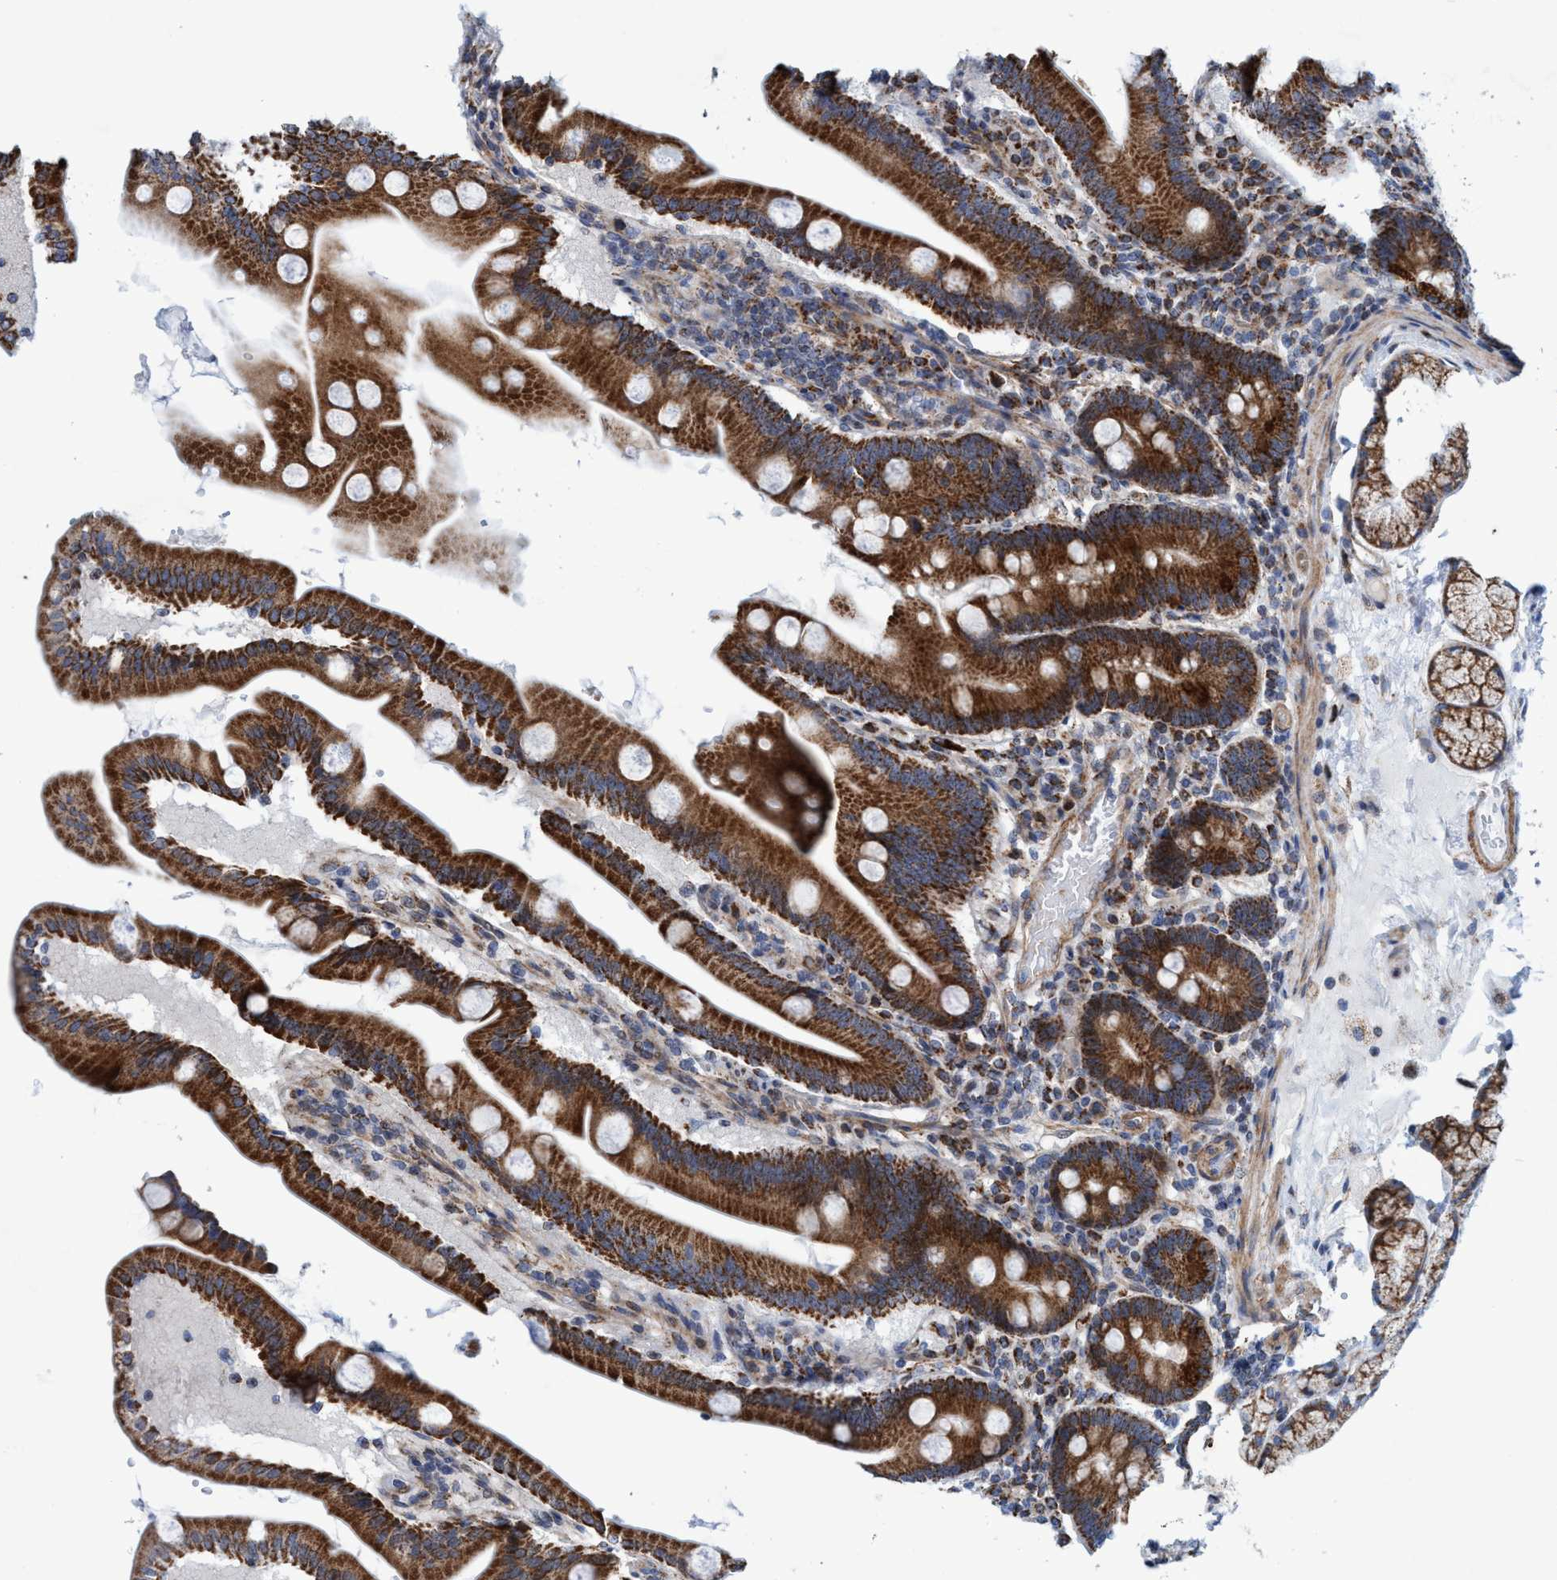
{"staining": {"intensity": "strong", "quantity": ">75%", "location": "cytoplasmic/membranous"}, "tissue": "duodenum", "cell_type": "Glandular cells", "image_type": "normal", "snomed": [{"axis": "morphology", "description": "Normal tissue, NOS"}, {"axis": "topography", "description": "Duodenum"}], "caption": "Immunohistochemistry (IHC) micrograph of unremarkable duodenum: duodenum stained using immunohistochemistry (IHC) exhibits high levels of strong protein expression localized specifically in the cytoplasmic/membranous of glandular cells, appearing as a cytoplasmic/membranous brown color.", "gene": "POLR1F", "patient": {"sex": "male", "age": 54}}